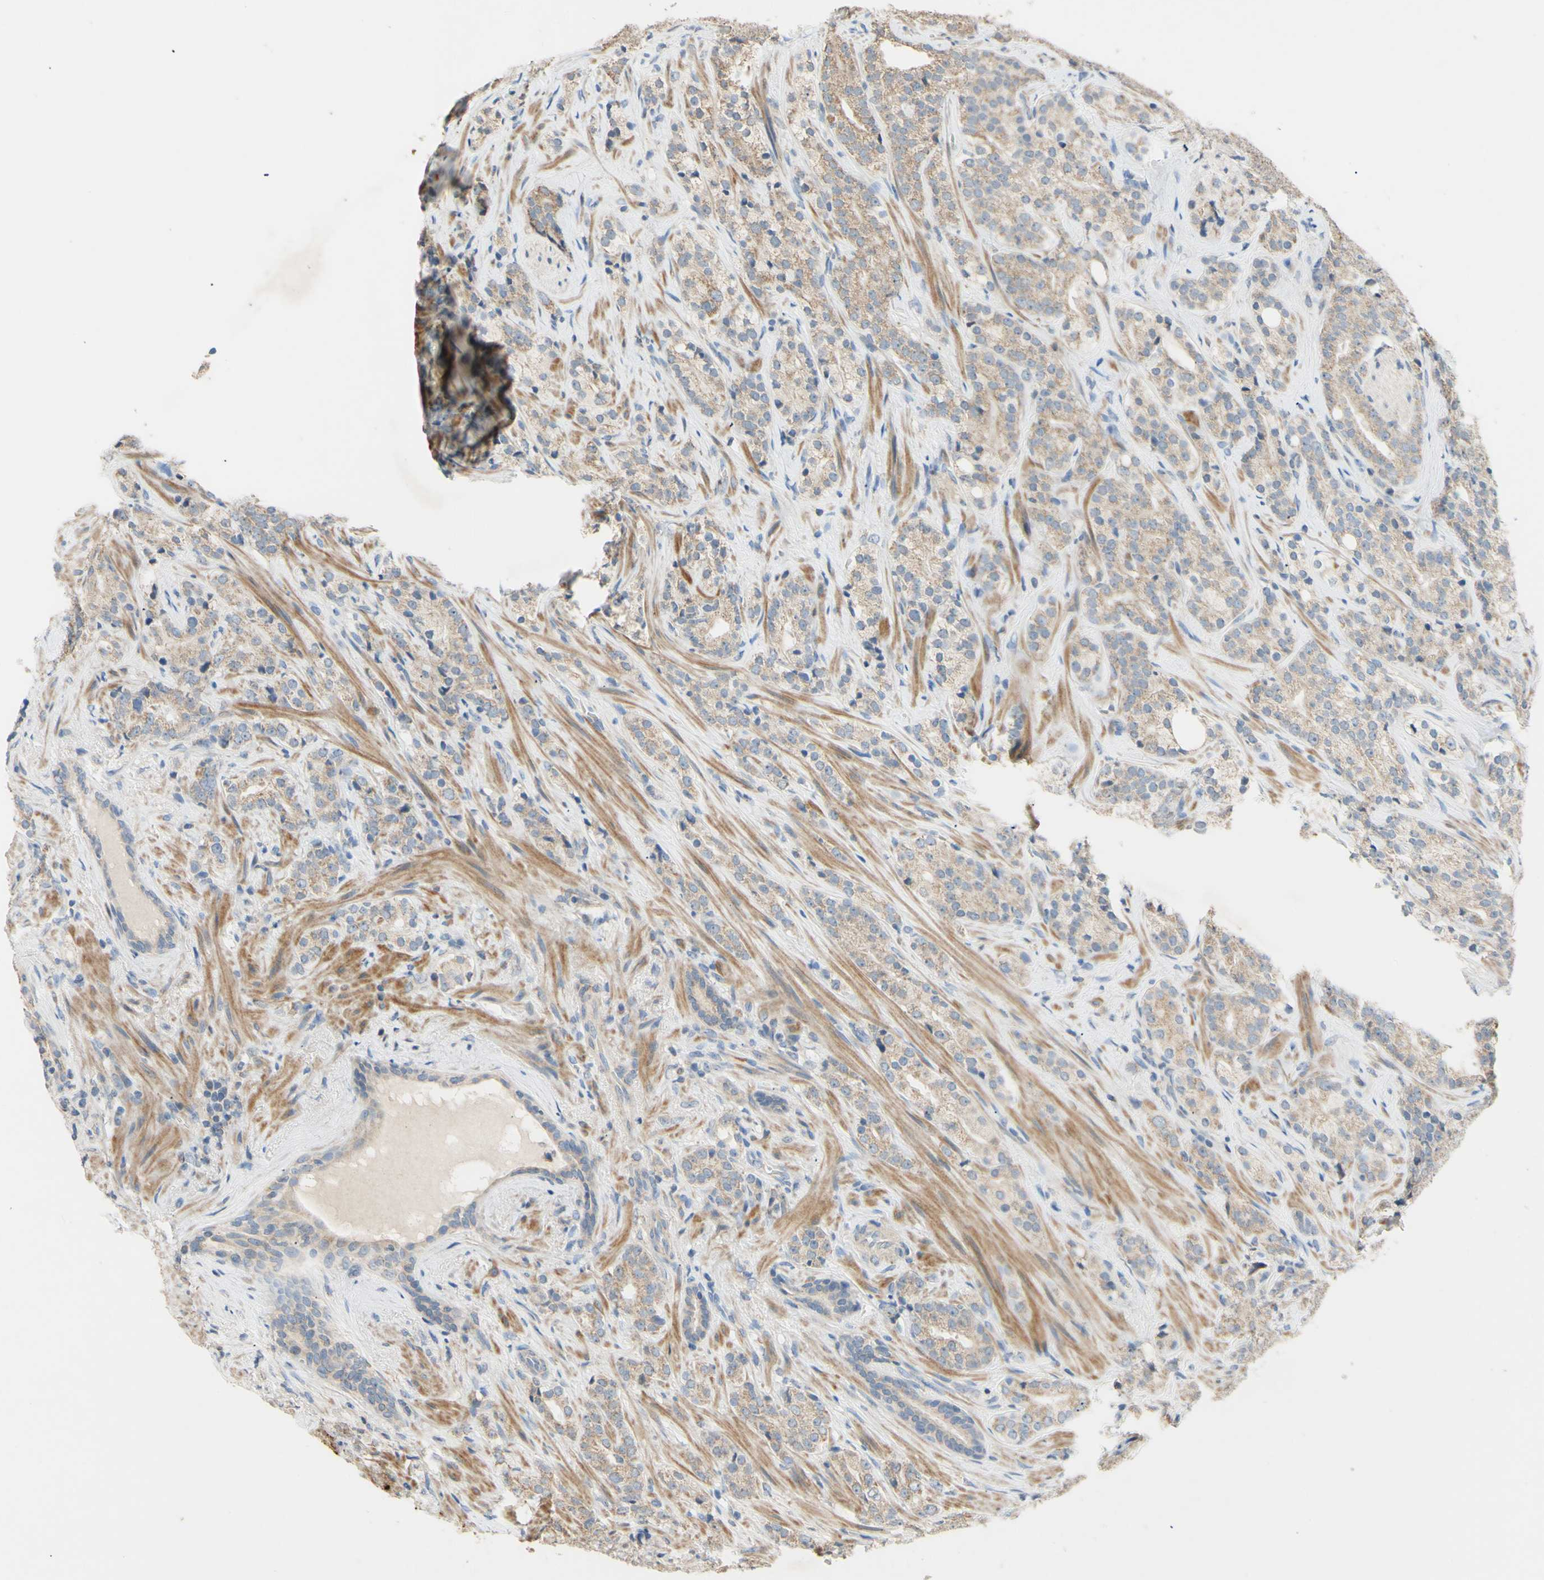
{"staining": {"intensity": "weak", "quantity": ">75%", "location": "cytoplasmic/membranous"}, "tissue": "prostate cancer", "cell_type": "Tumor cells", "image_type": "cancer", "snomed": [{"axis": "morphology", "description": "Adenocarcinoma, High grade"}, {"axis": "topography", "description": "Prostate"}], "caption": "Weak cytoplasmic/membranous expression is appreciated in about >75% of tumor cells in adenocarcinoma (high-grade) (prostate).", "gene": "PTGIS", "patient": {"sex": "male", "age": 71}}